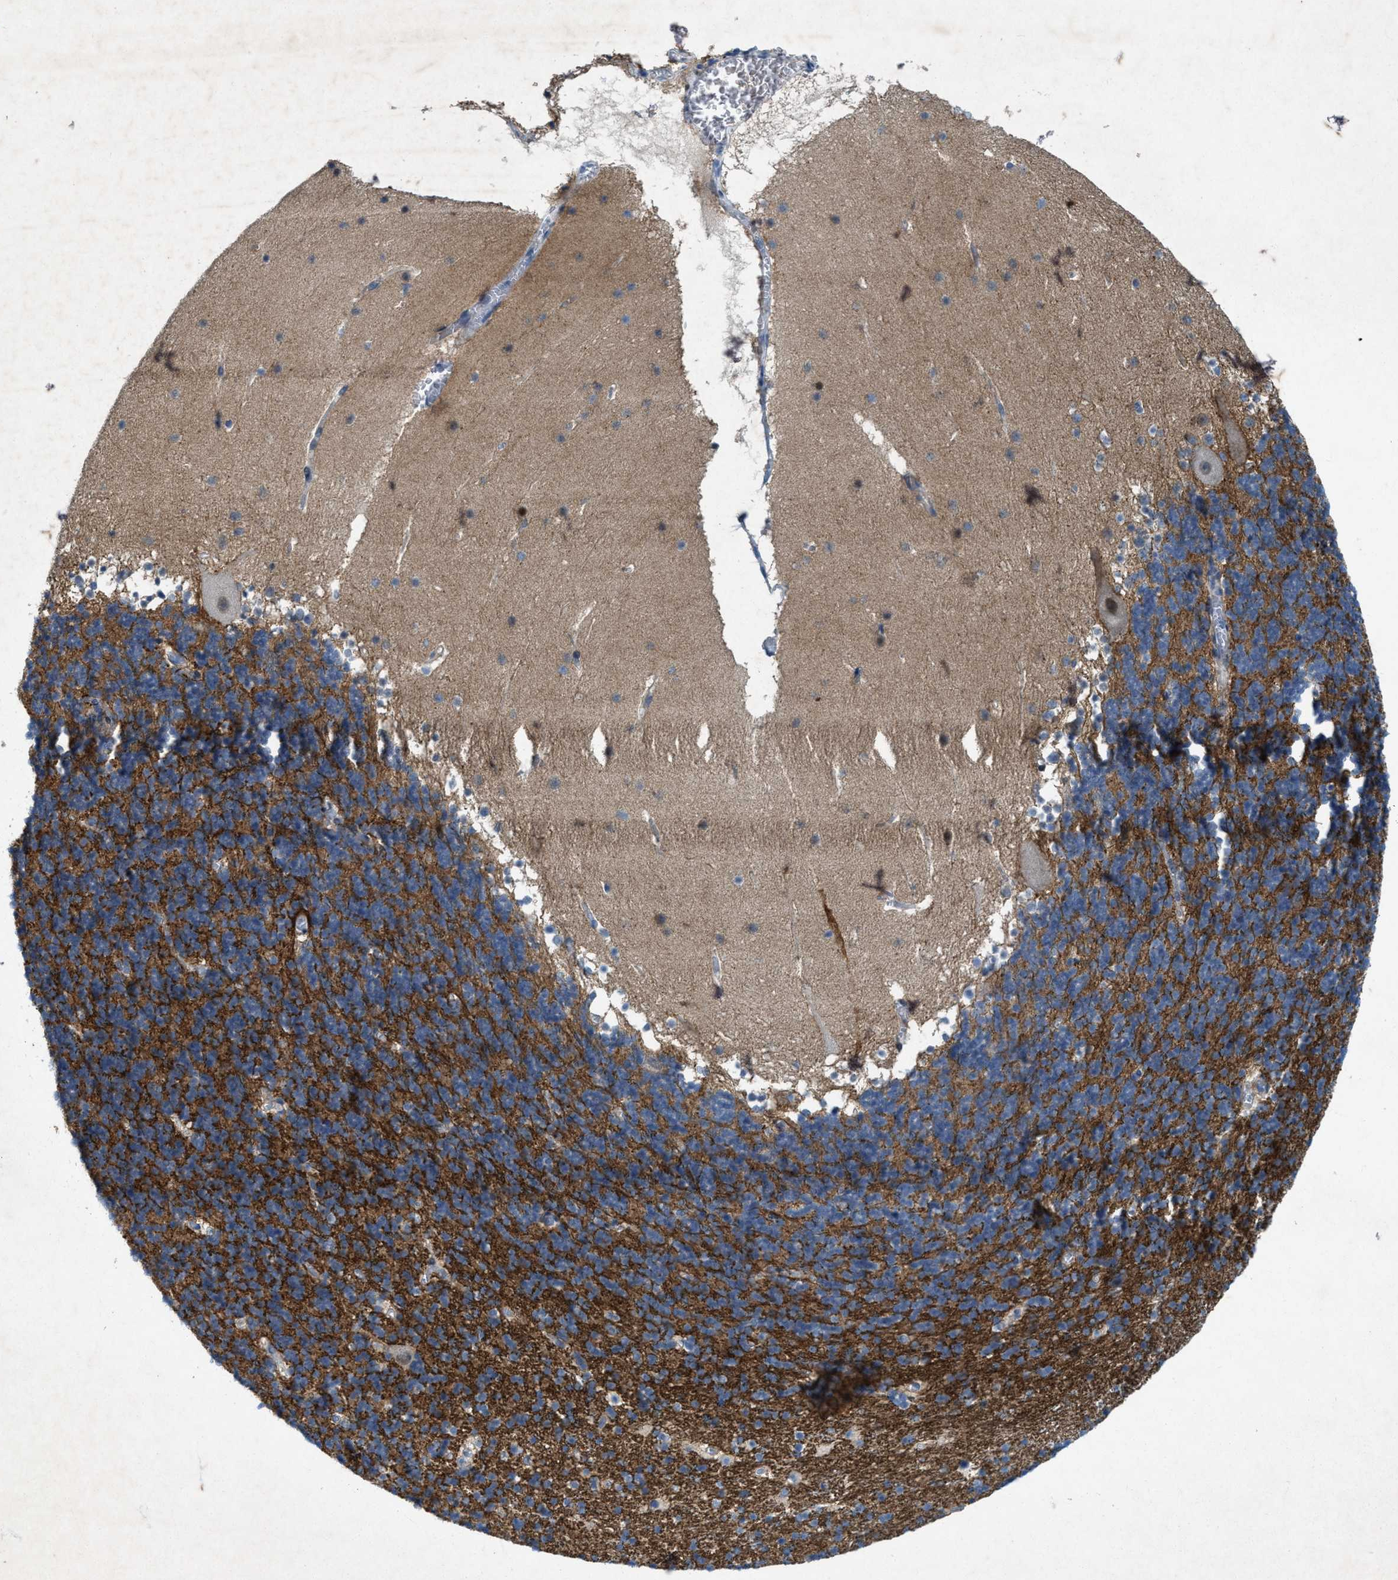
{"staining": {"intensity": "strong", "quantity": "<25%", "location": "cytoplasmic/membranous"}, "tissue": "cerebellum", "cell_type": "Cells in granular layer", "image_type": "normal", "snomed": [{"axis": "morphology", "description": "Normal tissue, NOS"}, {"axis": "topography", "description": "Cerebellum"}], "caption": "Protein staining of benign cerebellum exhibits strong cytoplasmic/membranous expression in about <25% of cells in granular layer.", "gene": "URGCP", "patient": {"sex": "male", "age": 45}}